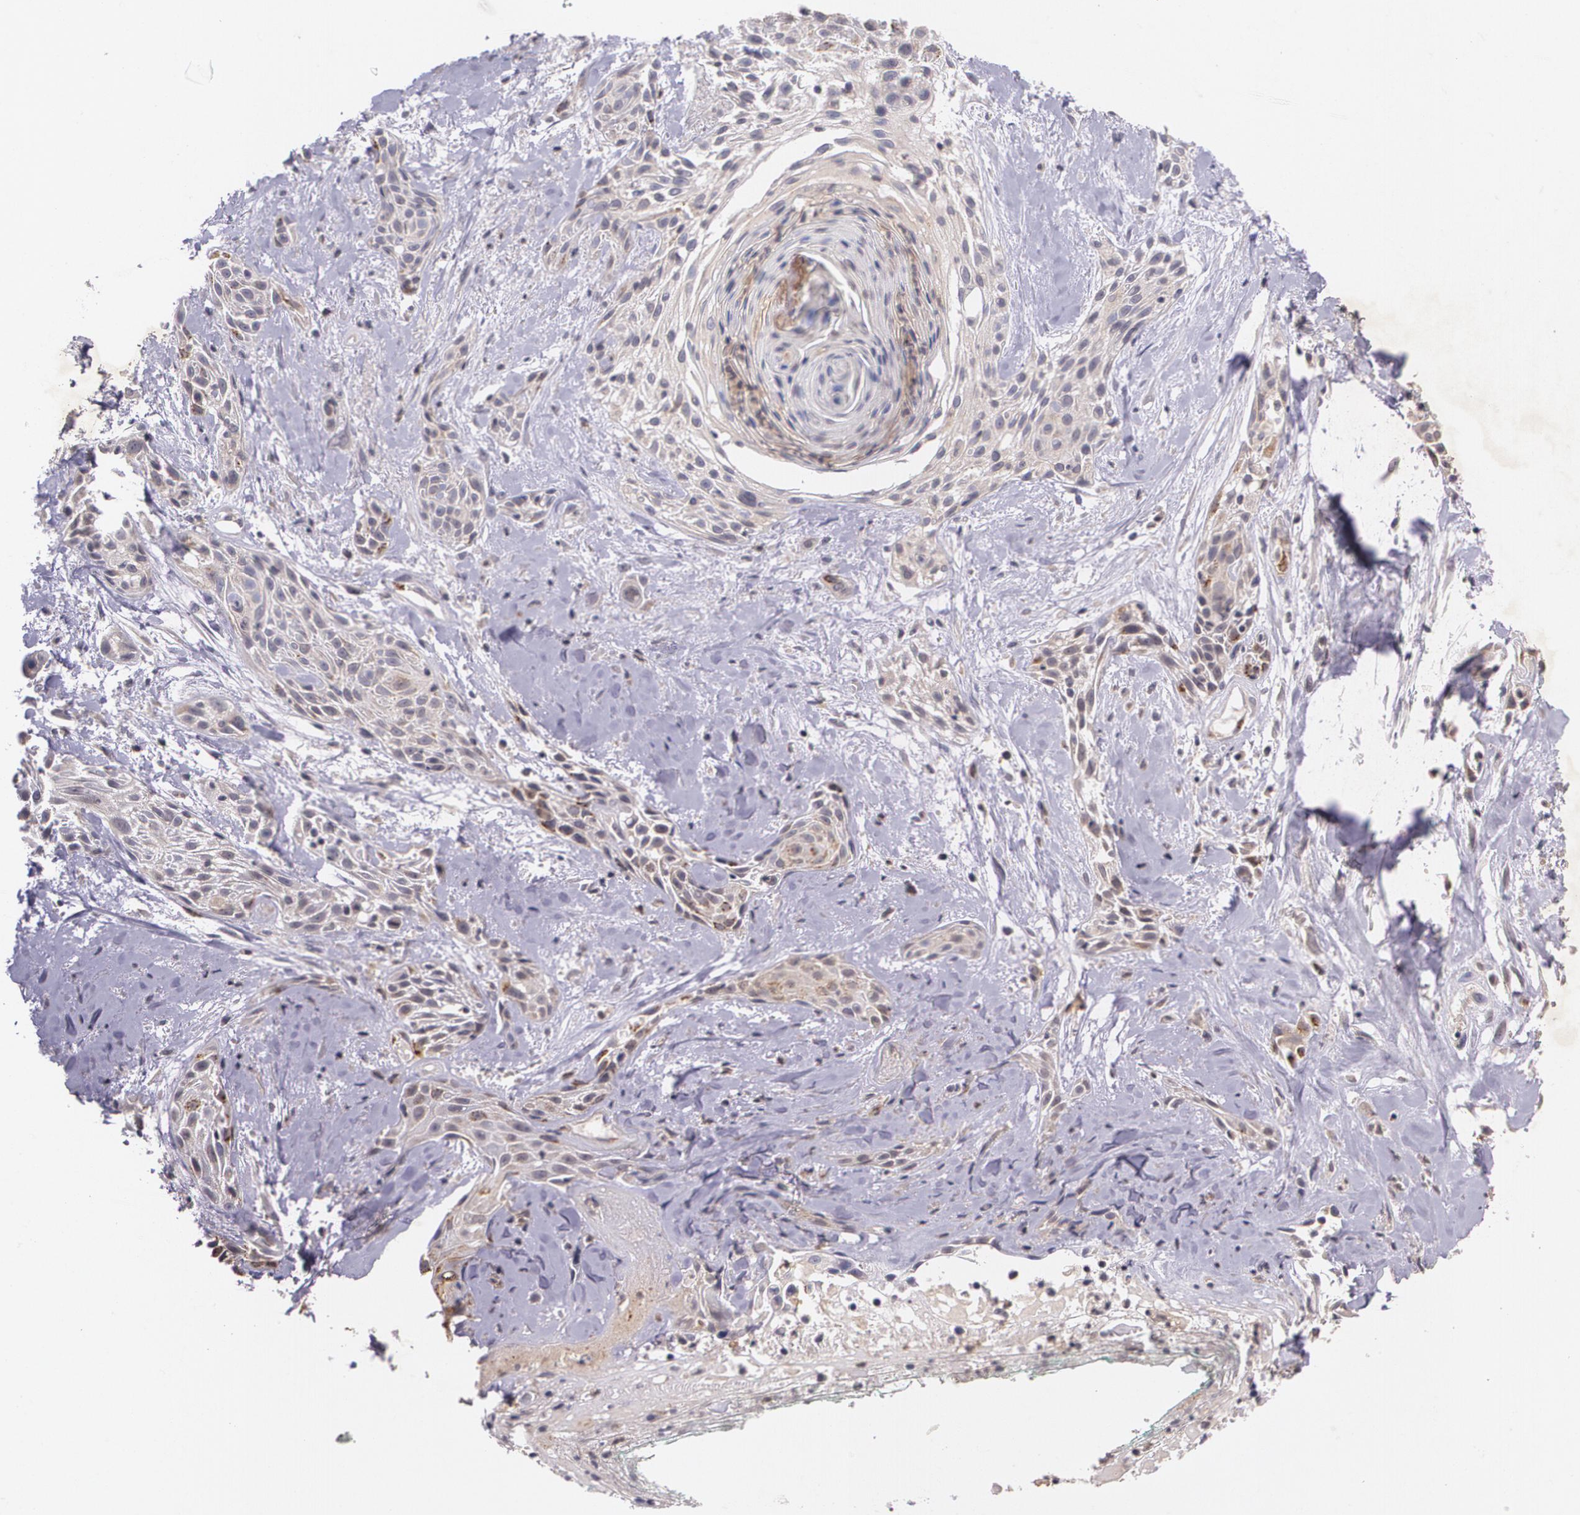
{"staining": {"intensity": "weak", "quantity": ">75%", "location": "cytoplasmic/membranous"}, "tissue": "skin cancer", "cell_type": "Tumor cells", "image_type": "cancer", "snomed": [{"axis": "morphology", "description": "Squamous cell carcinoma, NOS"}, {"axis": "topography", "description": "Skin"}, {"axis": "topography", "description": "Anal"}], "caption": "This micrograph displays IHC staining of skin squamous cell carcinoma, with low weak cytoplasmic/membranous positivity in approximately >75% of tumor cells.", "gene": "TM4SF1", "patient": {"sex": "male", "age": 64}}